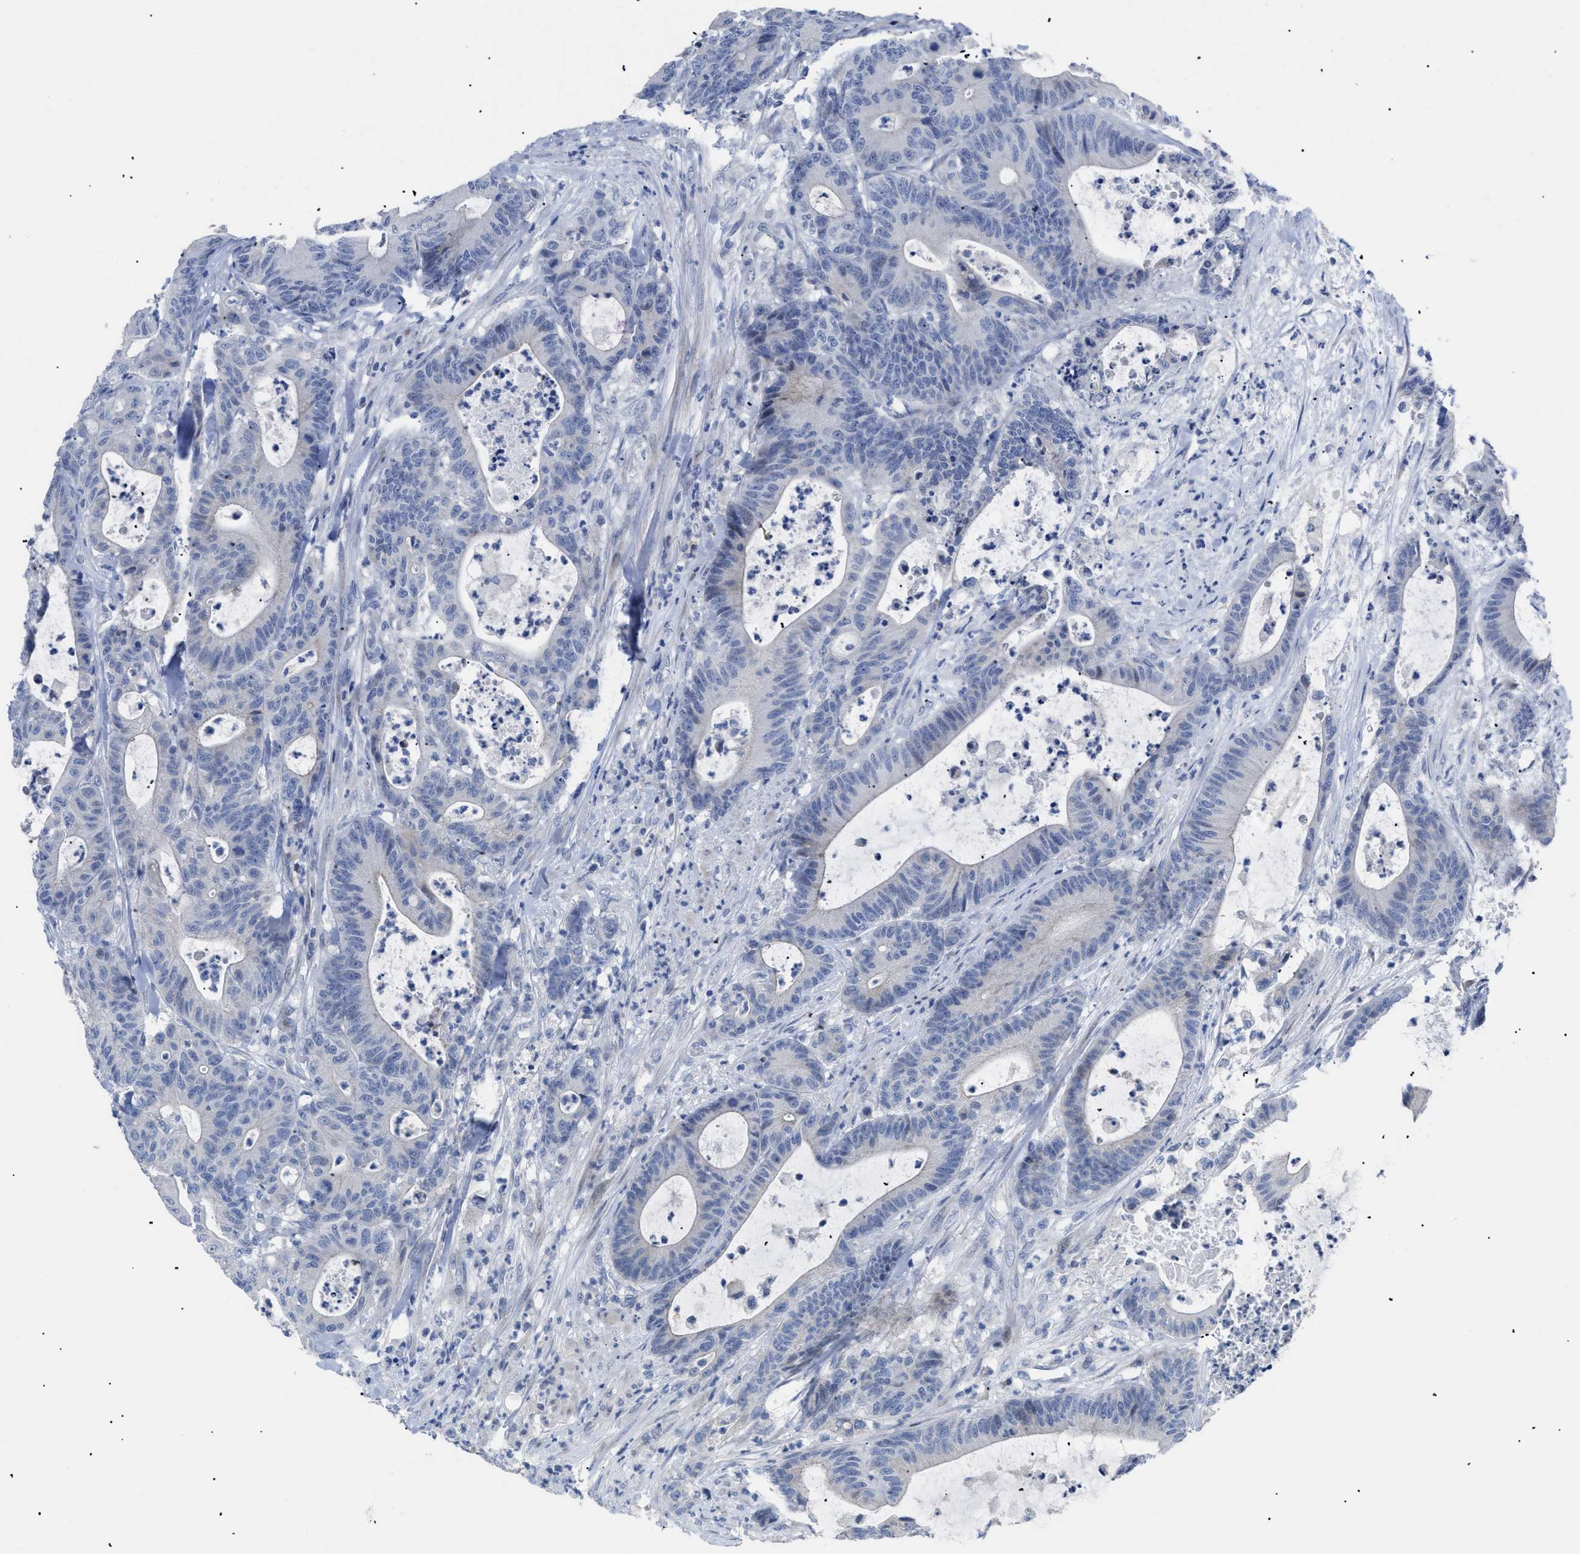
{"staining": {"intensity": "negative", "quantity": "none", "location": "none"}, "tissue": "colorectal cancer", "cell_type": "Tumor cells", "image_type": "cancer", "snomed": [{"axis": "morphology", "description": "Adenocarcinoma, NOS"}, {"axis": "topography", "description": "Colon"}], "caption": "A photomicrograph of human adenocarcinoma (colorectal) is negative for staining in tumor cells.", "gene": "CAV3", "patient": {"sex": "female", "age": 84}}